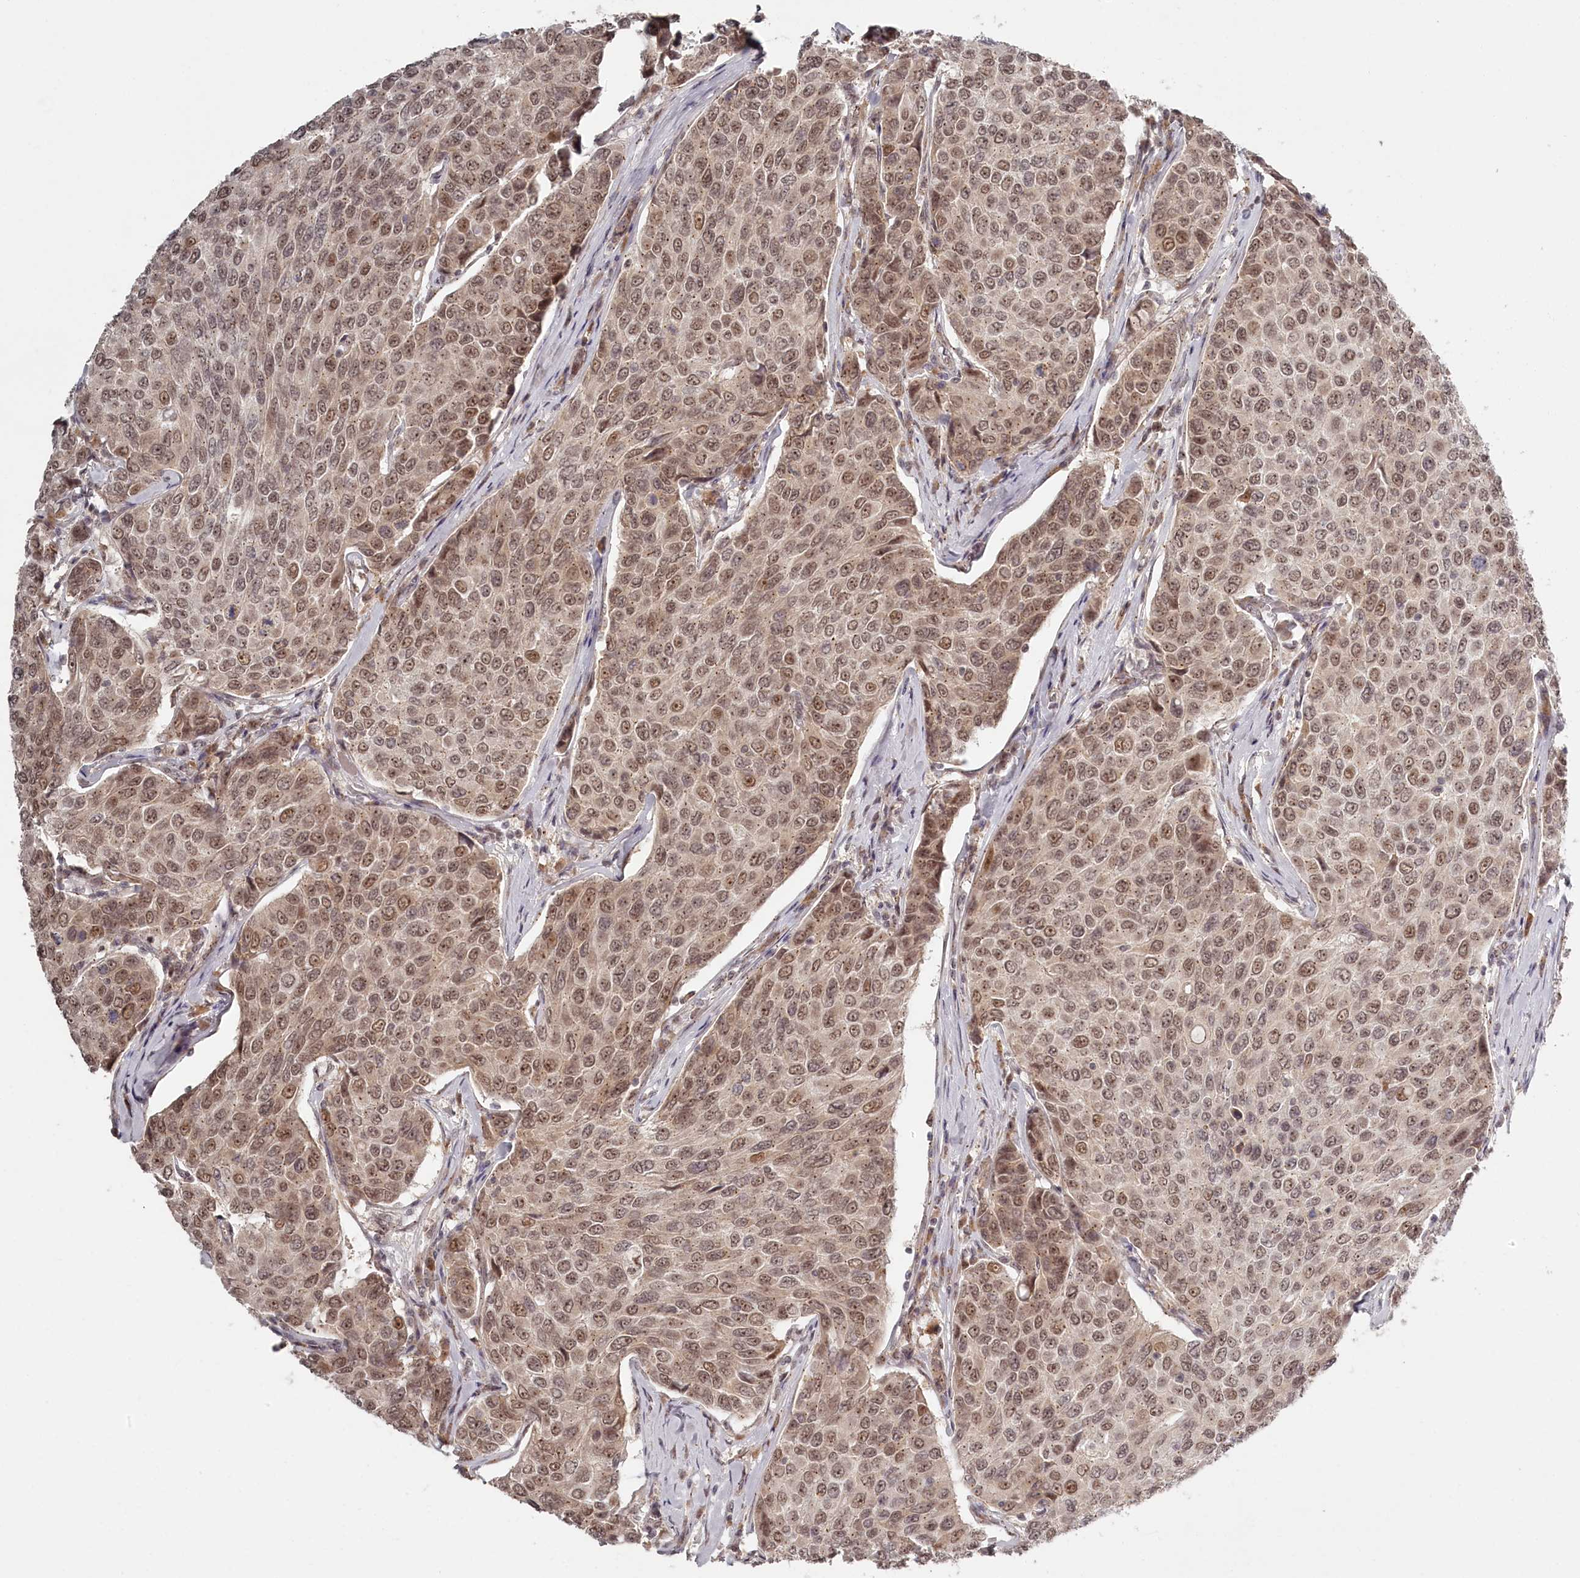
{"staining": {"intensity": "moderate", "quantity": ">75%", "location": "nuclear"}, "tissue": "breast cancer", "cell_type": "Tumor cells", "image_type": "cancer", "snomed": [{"axis": "morphology", "description": "Duct carcinoma"}, {"axis": "topography", "description": "Breast"}], "caption": "Human breast invasive ductal carcinoma stained with a protein marker demonstrates moderate staining in tumor cells.", "gene": "EXOSC1", "patient": {"sex": "female", "age": 55}}